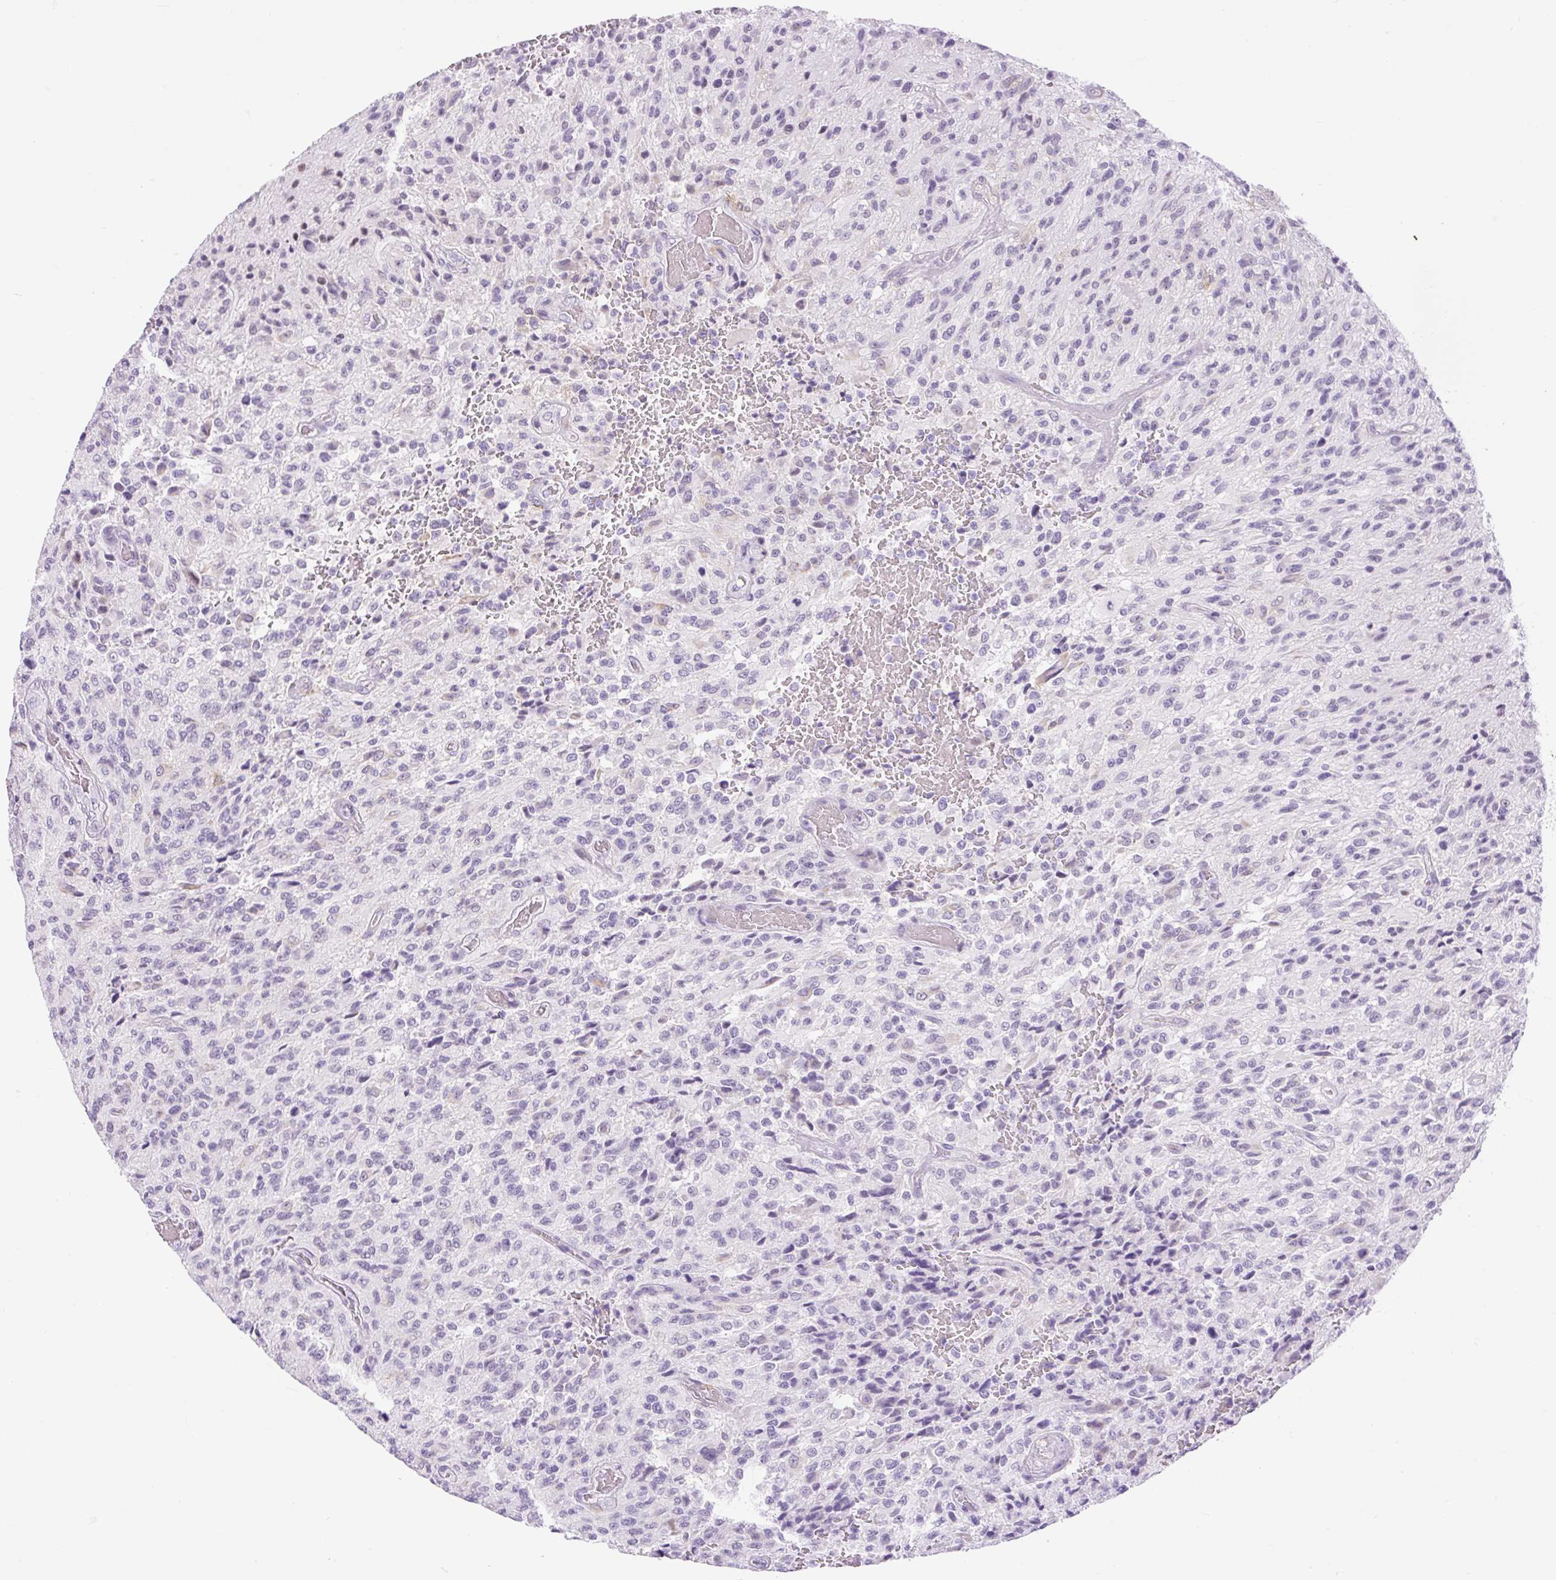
{"staining": {"intensity": "negative", "quantity": "none", "location": "none"}, "tissue": "glioma", "cell_type": "Tumor cells", "image_type": "cancer", "snomed": [{"axis": "morphology", "description": "Normal tissue, NOS"}, {"axis": "morphology", "description": "Glioma, malignant, High grade"}, {"axis": "topography", "description": "Cerebral cortex"}], "caption": "The immunohistochemistry (IHC) micrograph has no significant positivity in tumor cells of malignant glioma (high-grade) tissue. The staining was performed using DAB to visualize the protein expression in brown, while the nuclei were stained in blue with hematoxylin (Magnification: 20x).", "gene": "SIGLEC1", "patient": {"sex": "male", "age": 56}}